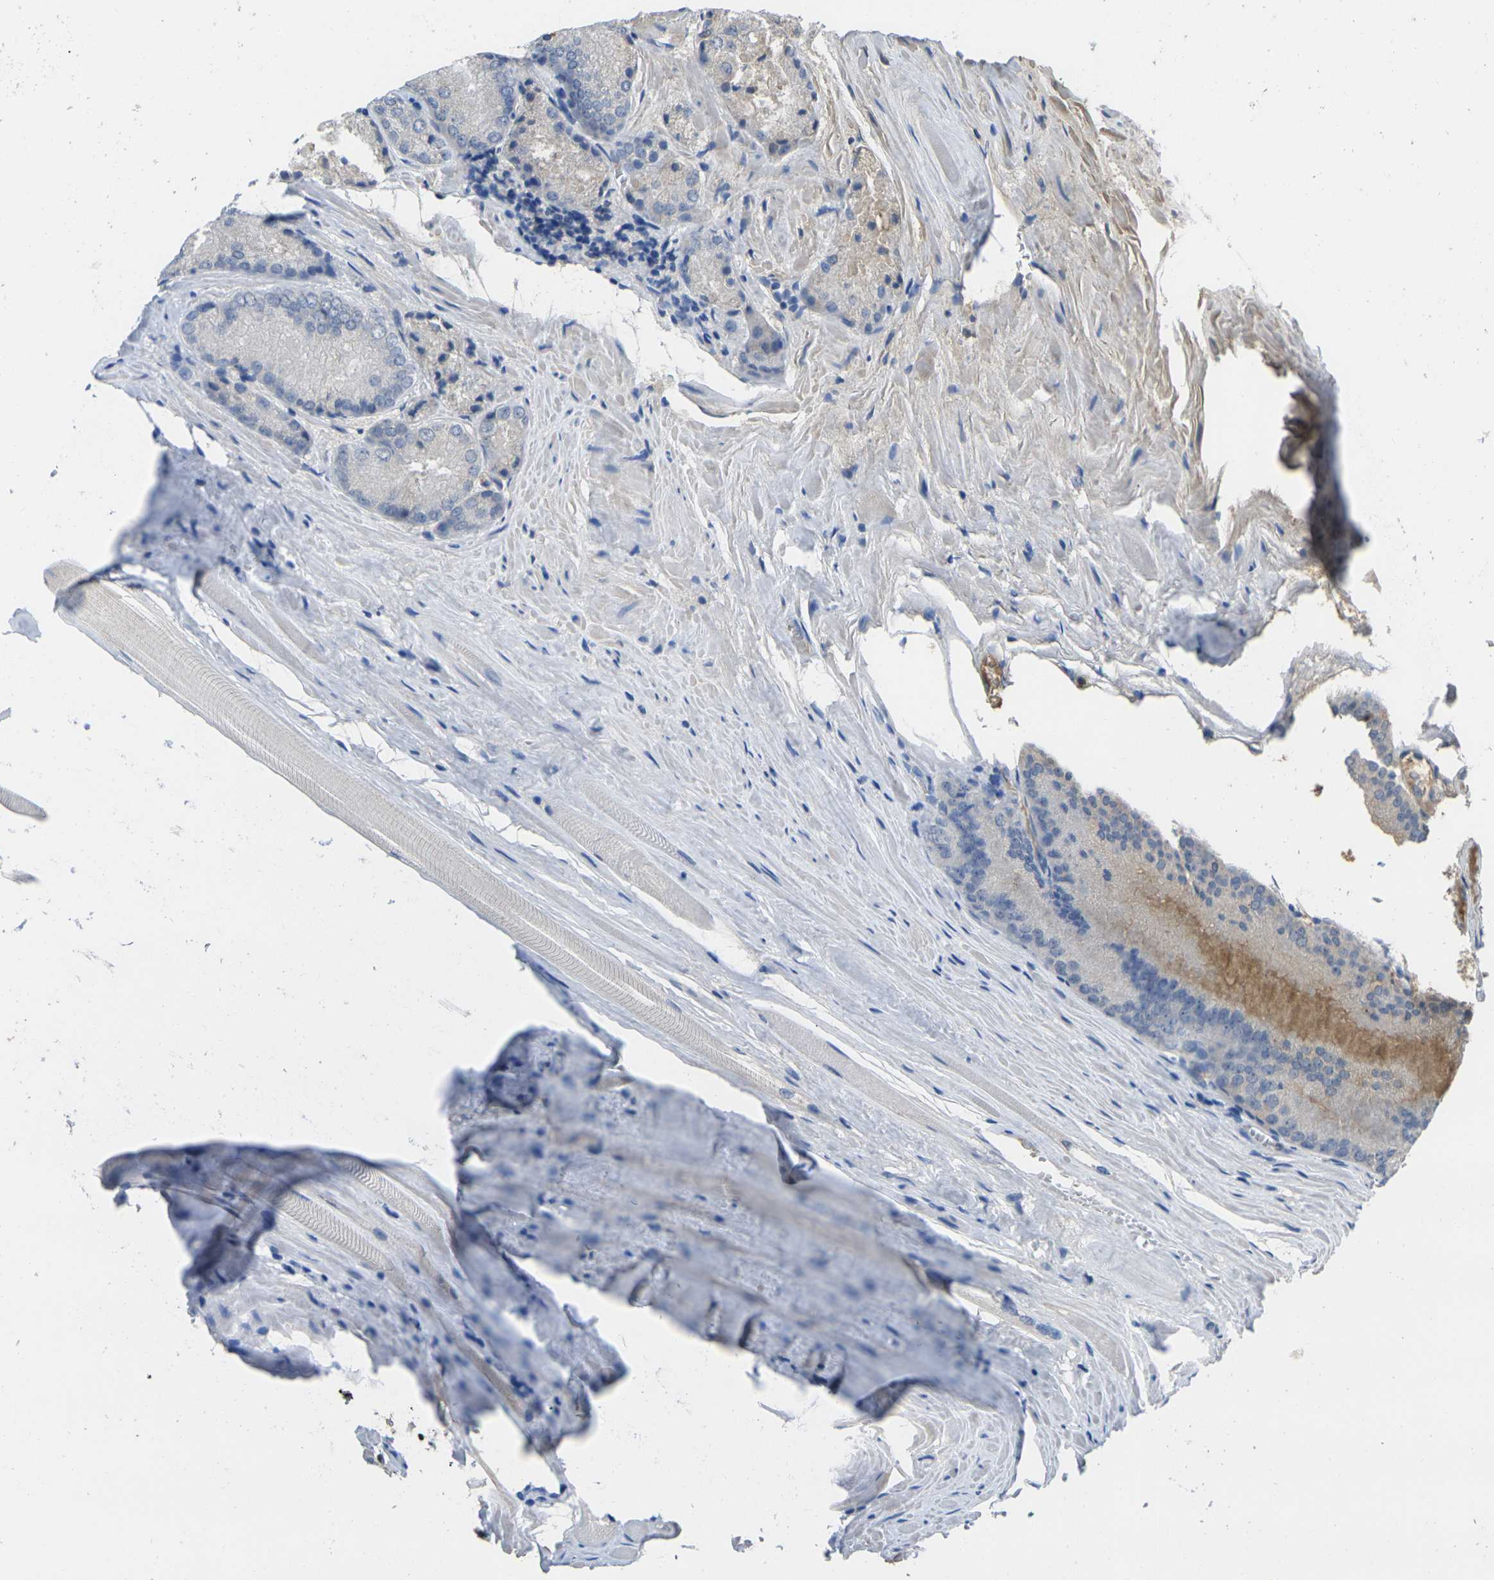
{"staining": {"intensity": "negative", "quantity": "none", "location": "none"}, "tissue": "prostate cancer", "cell_type": "Tumor cells", "image_type": "cancer", "snomed": [{"axis": "morphology", "description": "Adenocarcinoma, Low grade"}, {"axis": "topography", "description": "Prostate"}], "caption": "The micrograph exhibits no staining of tumor cells in adenocarcinoma (low-grade) (prostate).", "gene": "GREM2", "patient": {"sex": "male", "age": 64}}